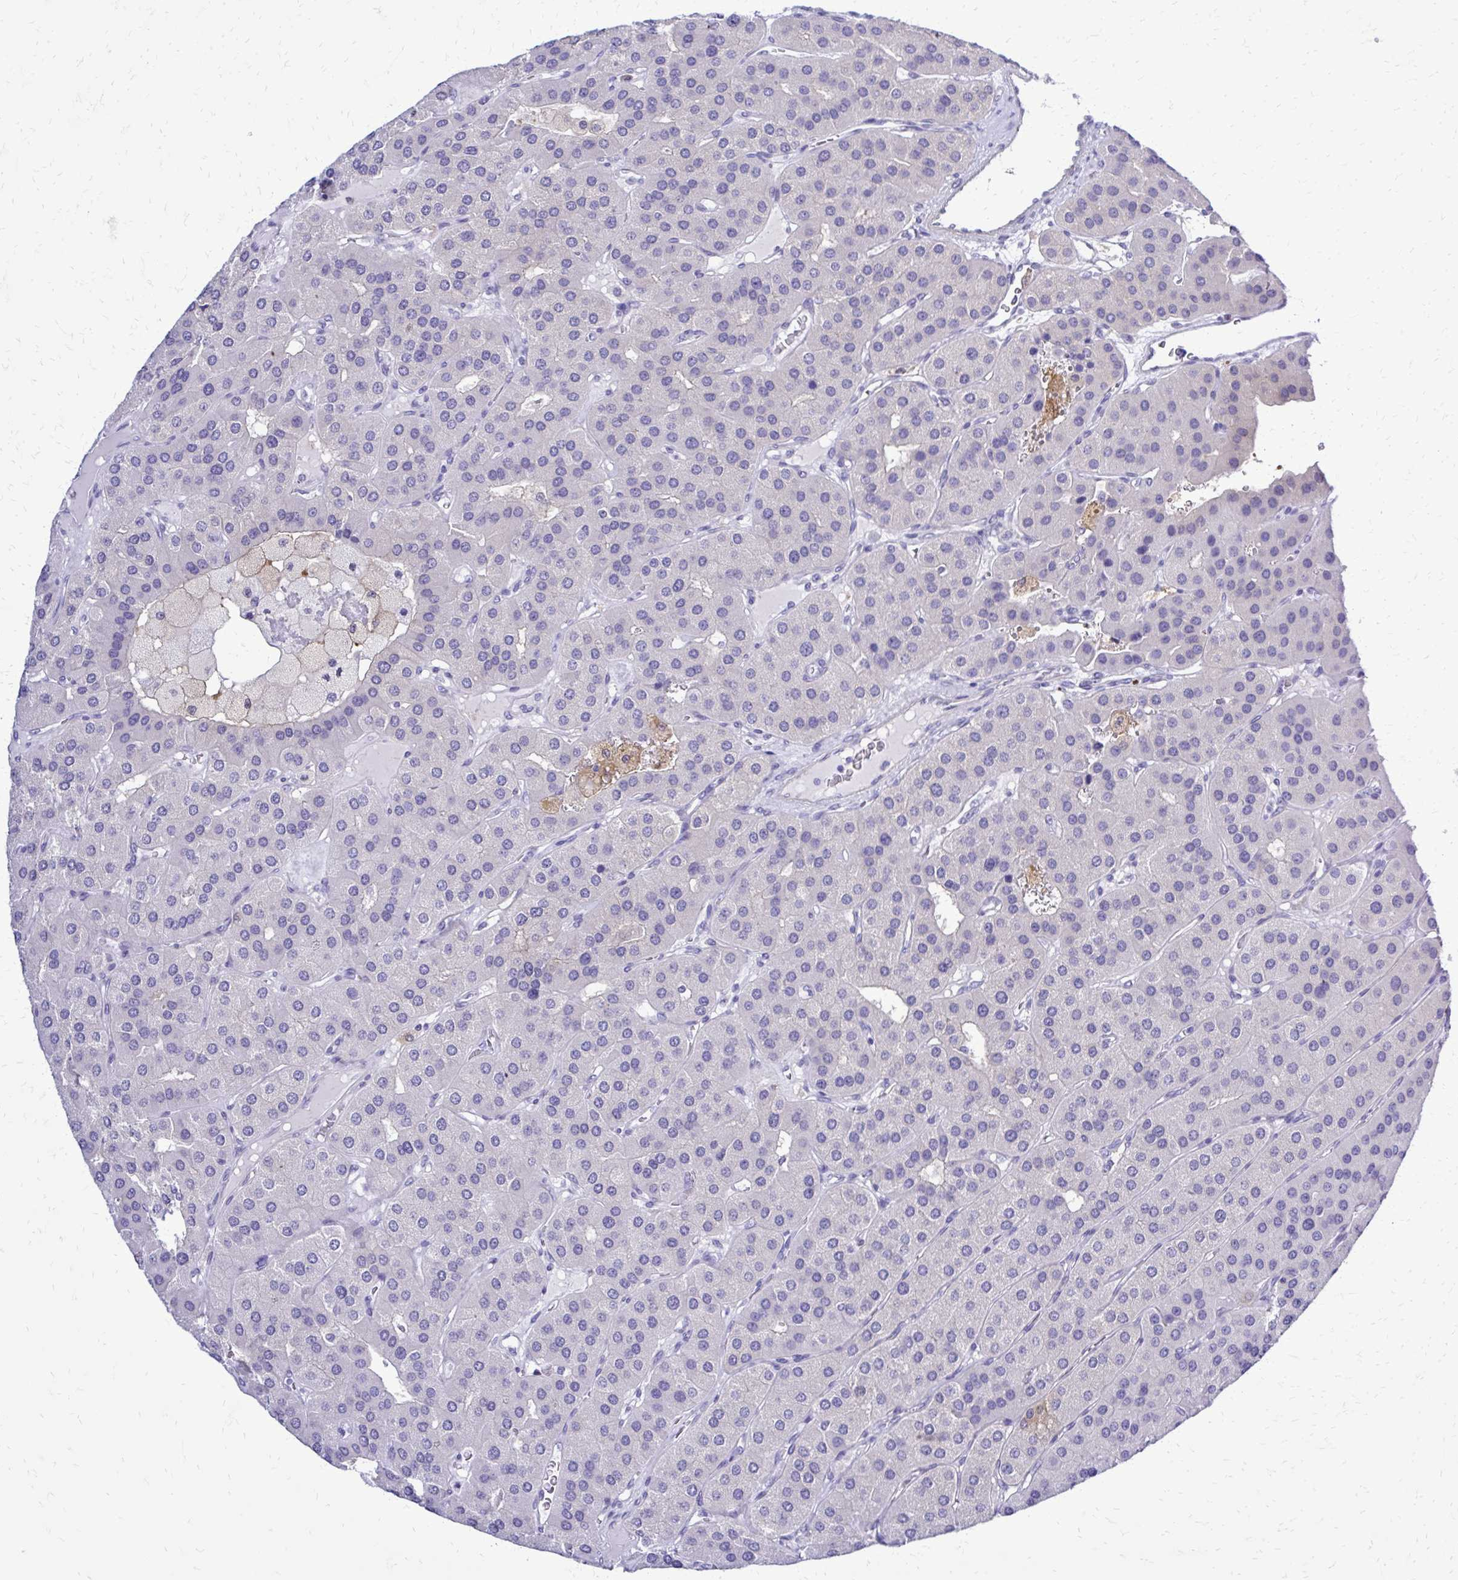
{"staining": {"intensity": "negative", "quantity": "none", "location": "none"}, "tissue": "parathyroid gland", "cell_type": "Glandular cells", "image_type": "normal", "snomed": [{"axis": "morphology", "description": "Normal tissue, NOS"}, {"axis": "morphology", "description": "Adenoma, NOS"}, {"axis": "topography", "description": "Parathyroid gland"}], "caption": "Immunohistochemistry image of benign parathyroid gland: human parathyroid gland stained with DAB (3,3'-diaminobenzidine) demonstrates no significant protein staining in glandular cells.", "gene": "RASL11B", "patient": {"sex": "female", "age": 86}}